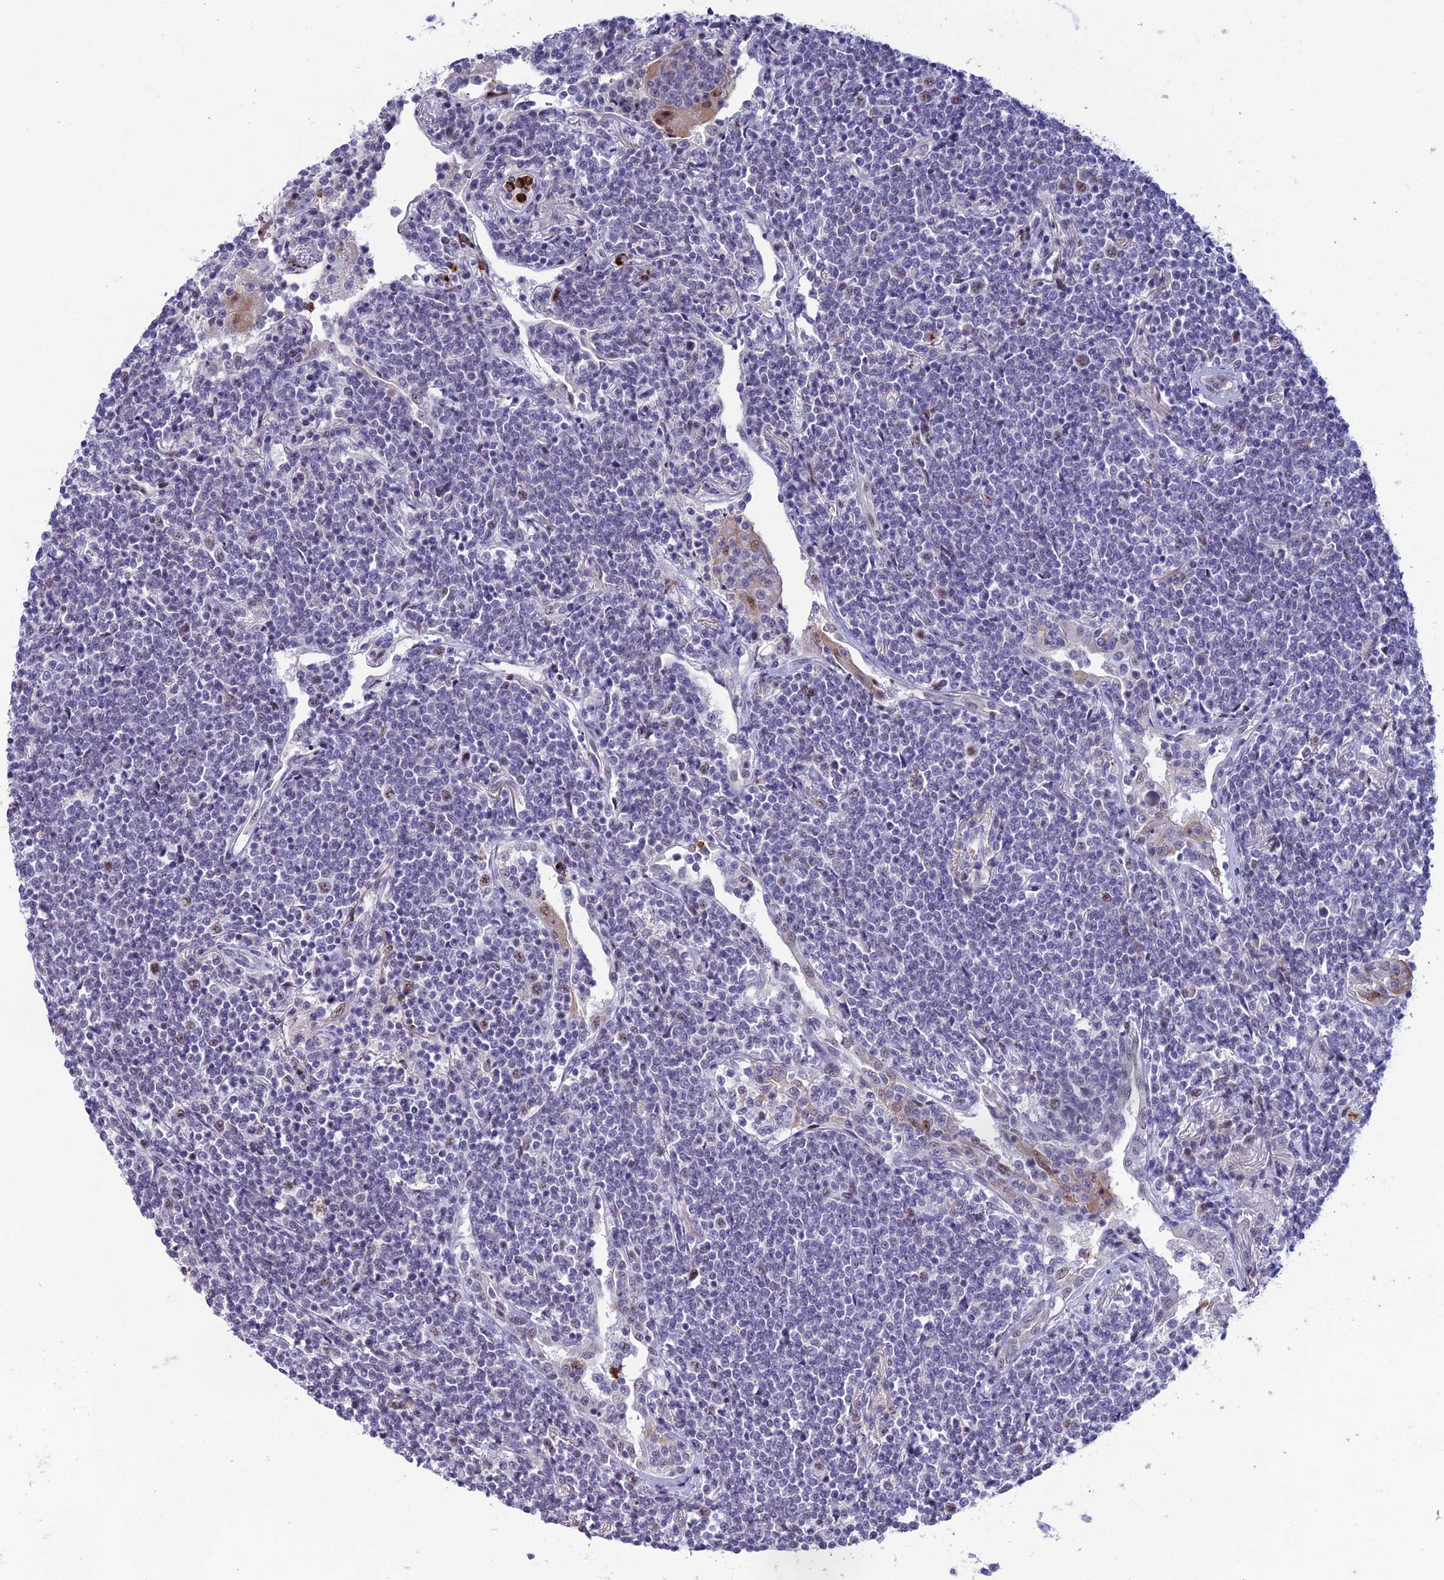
{"staining": {"intensity": "negative", "quantity": "none", "location": "none"}, "tissue": "lymphoma", "cell_type": "Tumor cells", "image_type": "cancer", "snomed": [{"axis": "morphology", "description": "Malignant lymphoma, non-Hodgkin's type, Low grade"}, {"axis": "topography", "description": "Lung"}], "caption": "Immunohistochemical staining of lymphoma demonstrates no significant positivity in tumor cells.", "gene": "MFSD2B", "patient": {"sex": "female", "age": 71}}